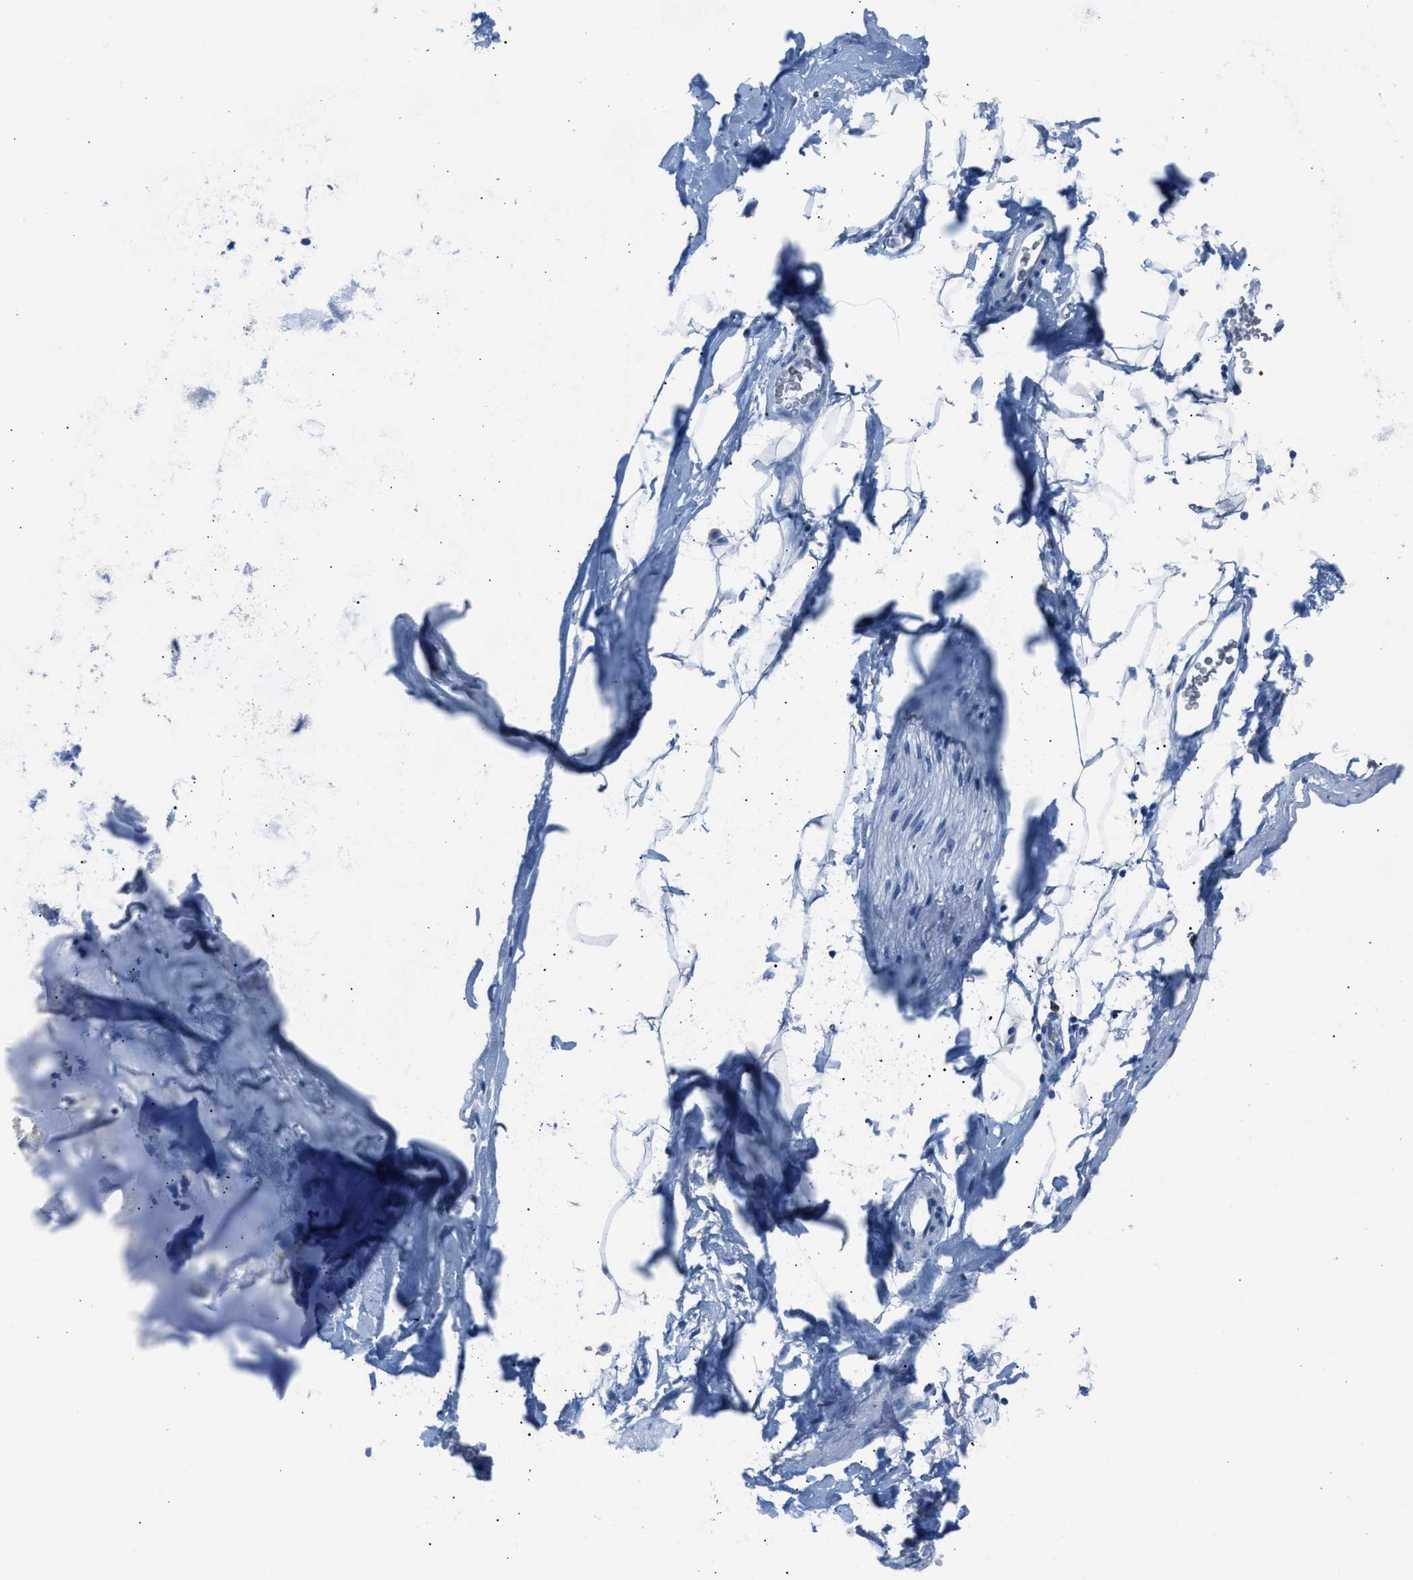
{"staining": {"intensity": "negative", "quantity": "none", "location": "none"}, "tissue": "adipose tissue", "cell_type": "Adipocytes", "image_type": "normal", "snomed": [{"axis": "morphology", "description": "Normal tissue, NOS"}, {"axis": "topography", "description": "Cartilage tissue"}, {"axis": "topography", "description": "Bronchus"}], "caption": "This is an IHC image of normal adipose tissue. There is no positivity in adipocytes.", "gene": "CLEC10A", "patient": {"sex": "female", "age": 53}}